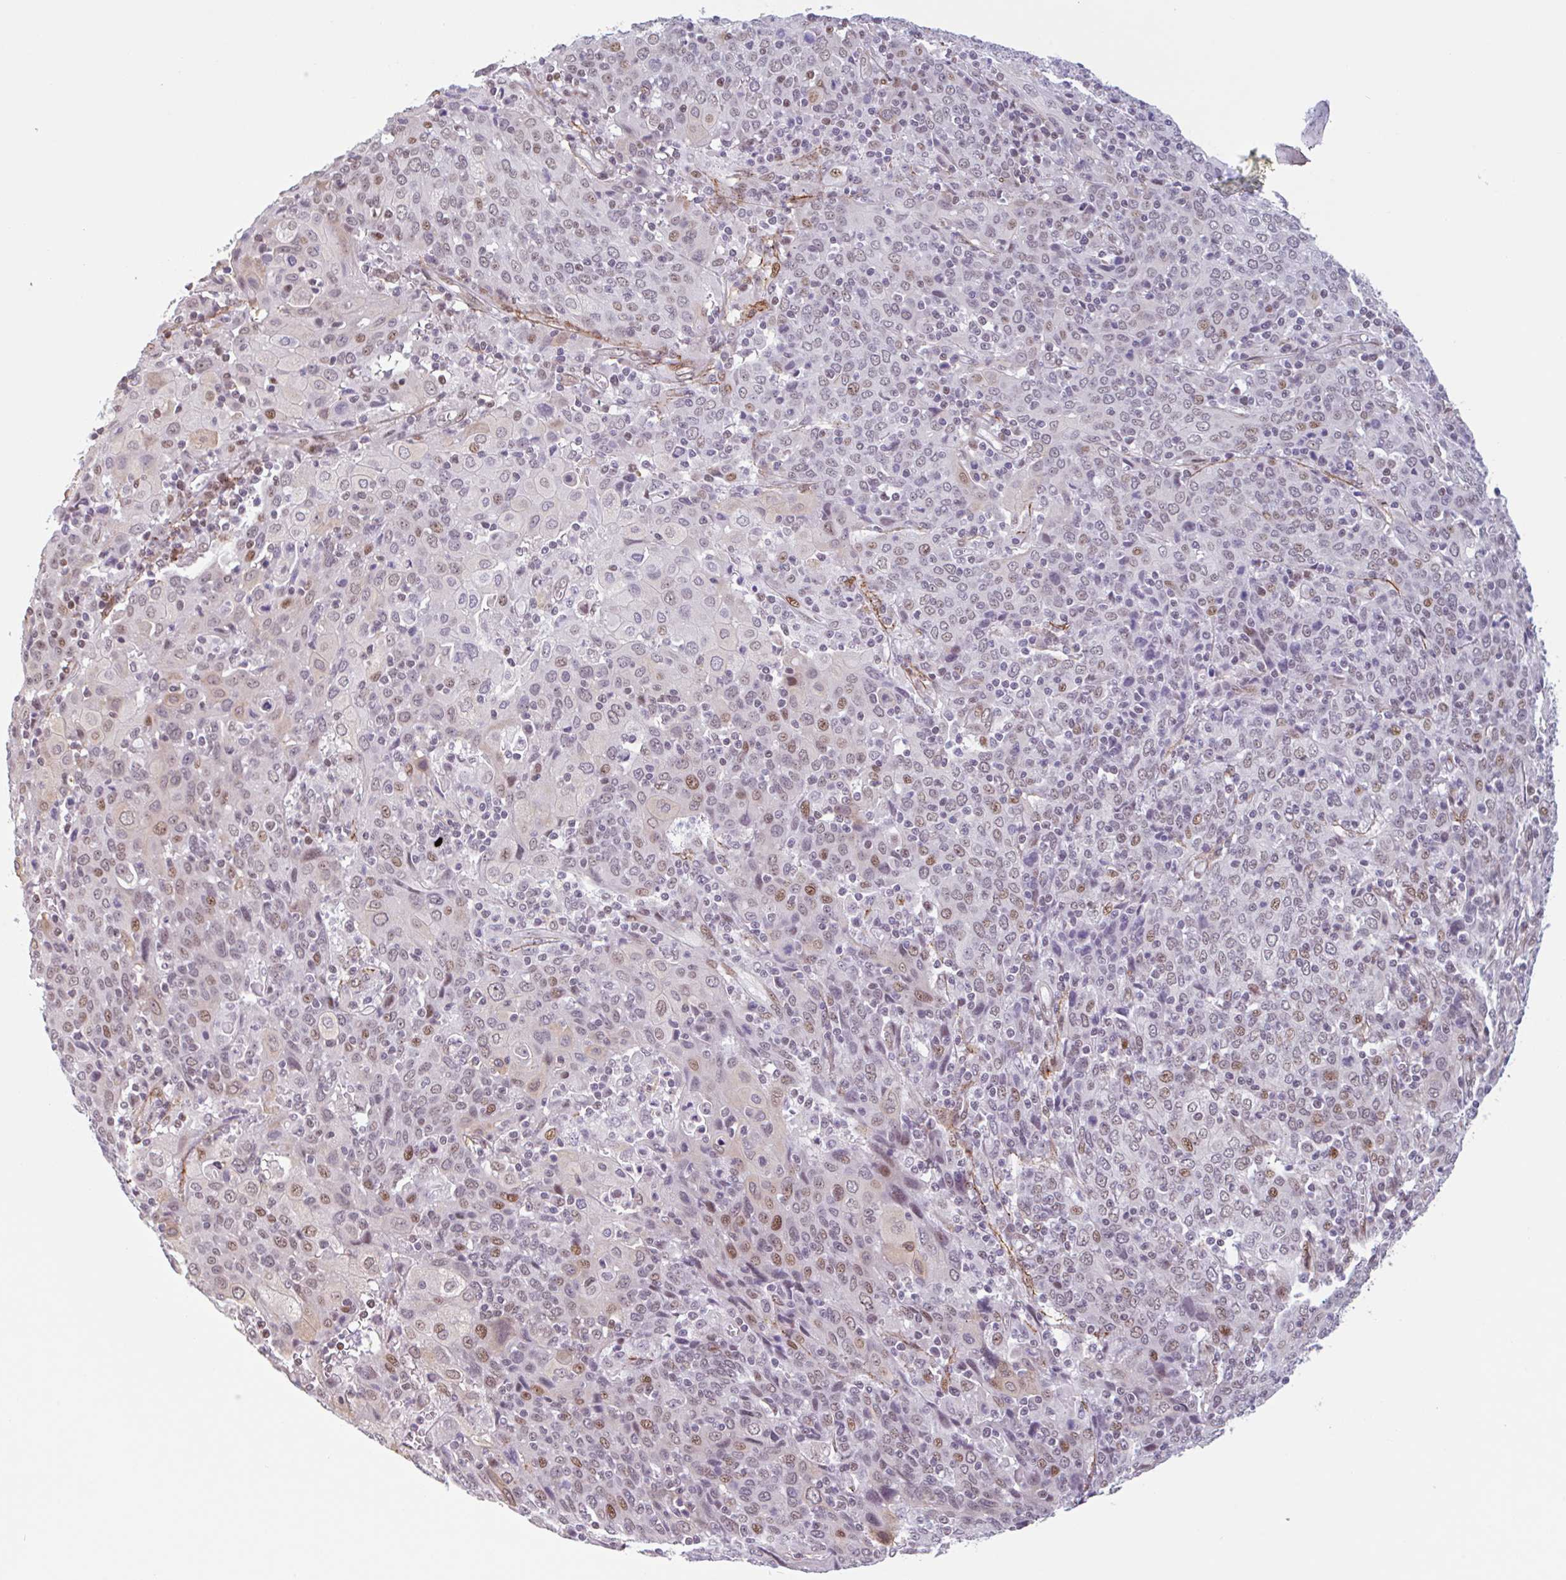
{"staining": {"intensity": "moderate", "quantity": "<25%", "location": "nuclear"}, "tissue": "cervical cancer", "cell_type": "Tumor cells", "image_type": "cancer", "snomed": [{"axis": "morphology", "description": "Squamous cell carcinoma, NOS"}, {"axis": "topography", "description": "Cervix"}], "caption": "Cervical cancer stained for a protein demonstrates moderate nuclear positivity in tumor cells. (IHC, brightfield microscopy, high magnification).", "gene": "TMEM119", "patient": {"sex": "female", "age": 67}}